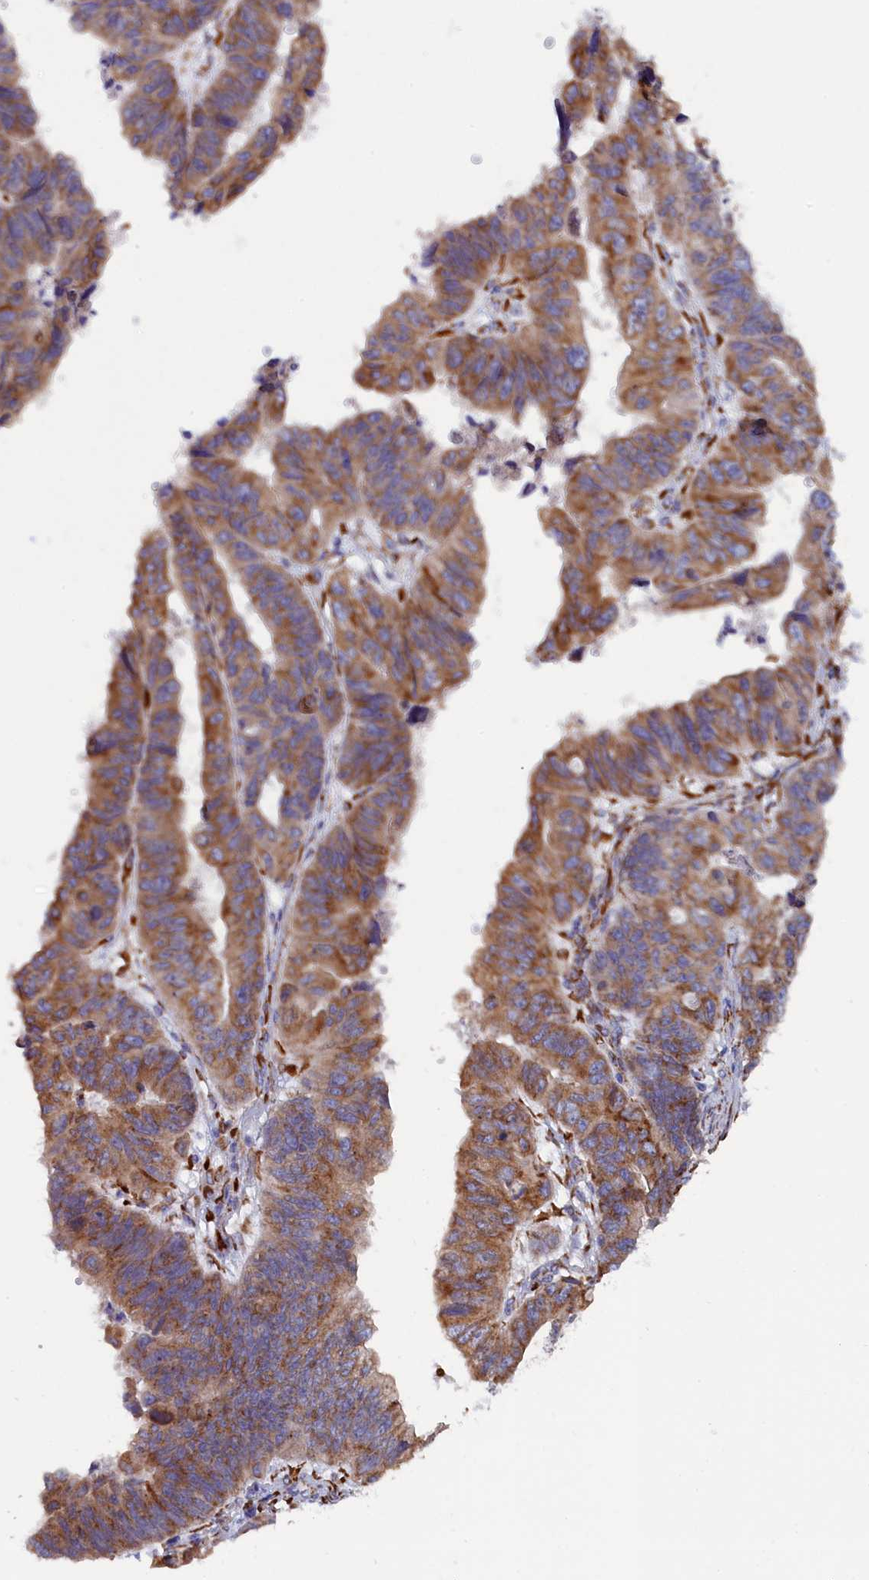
{"staining": {"intensity": "moderate", "quantity": ">75%", "location": "cytoplasmic/membranous"}, "tissue": "stomach cancer", "cell_type": "Tumor cells", "image_type": "cancer", "snomed": [{"axis": "morphology", "description": "Adenocarcinoma, NOS"}, {"axis": "topography", "description": "Stomach"}], "caption": "Immunohistochemical staining of human stomach cancer demonstrates moderate cytoplasmic/membranous protein staining in about >75% of tumor cells. (IHC, brightfield microscopy, high magnification).", "gene": "CCDC68", "patient": {"sex": "male", "age": 59}}